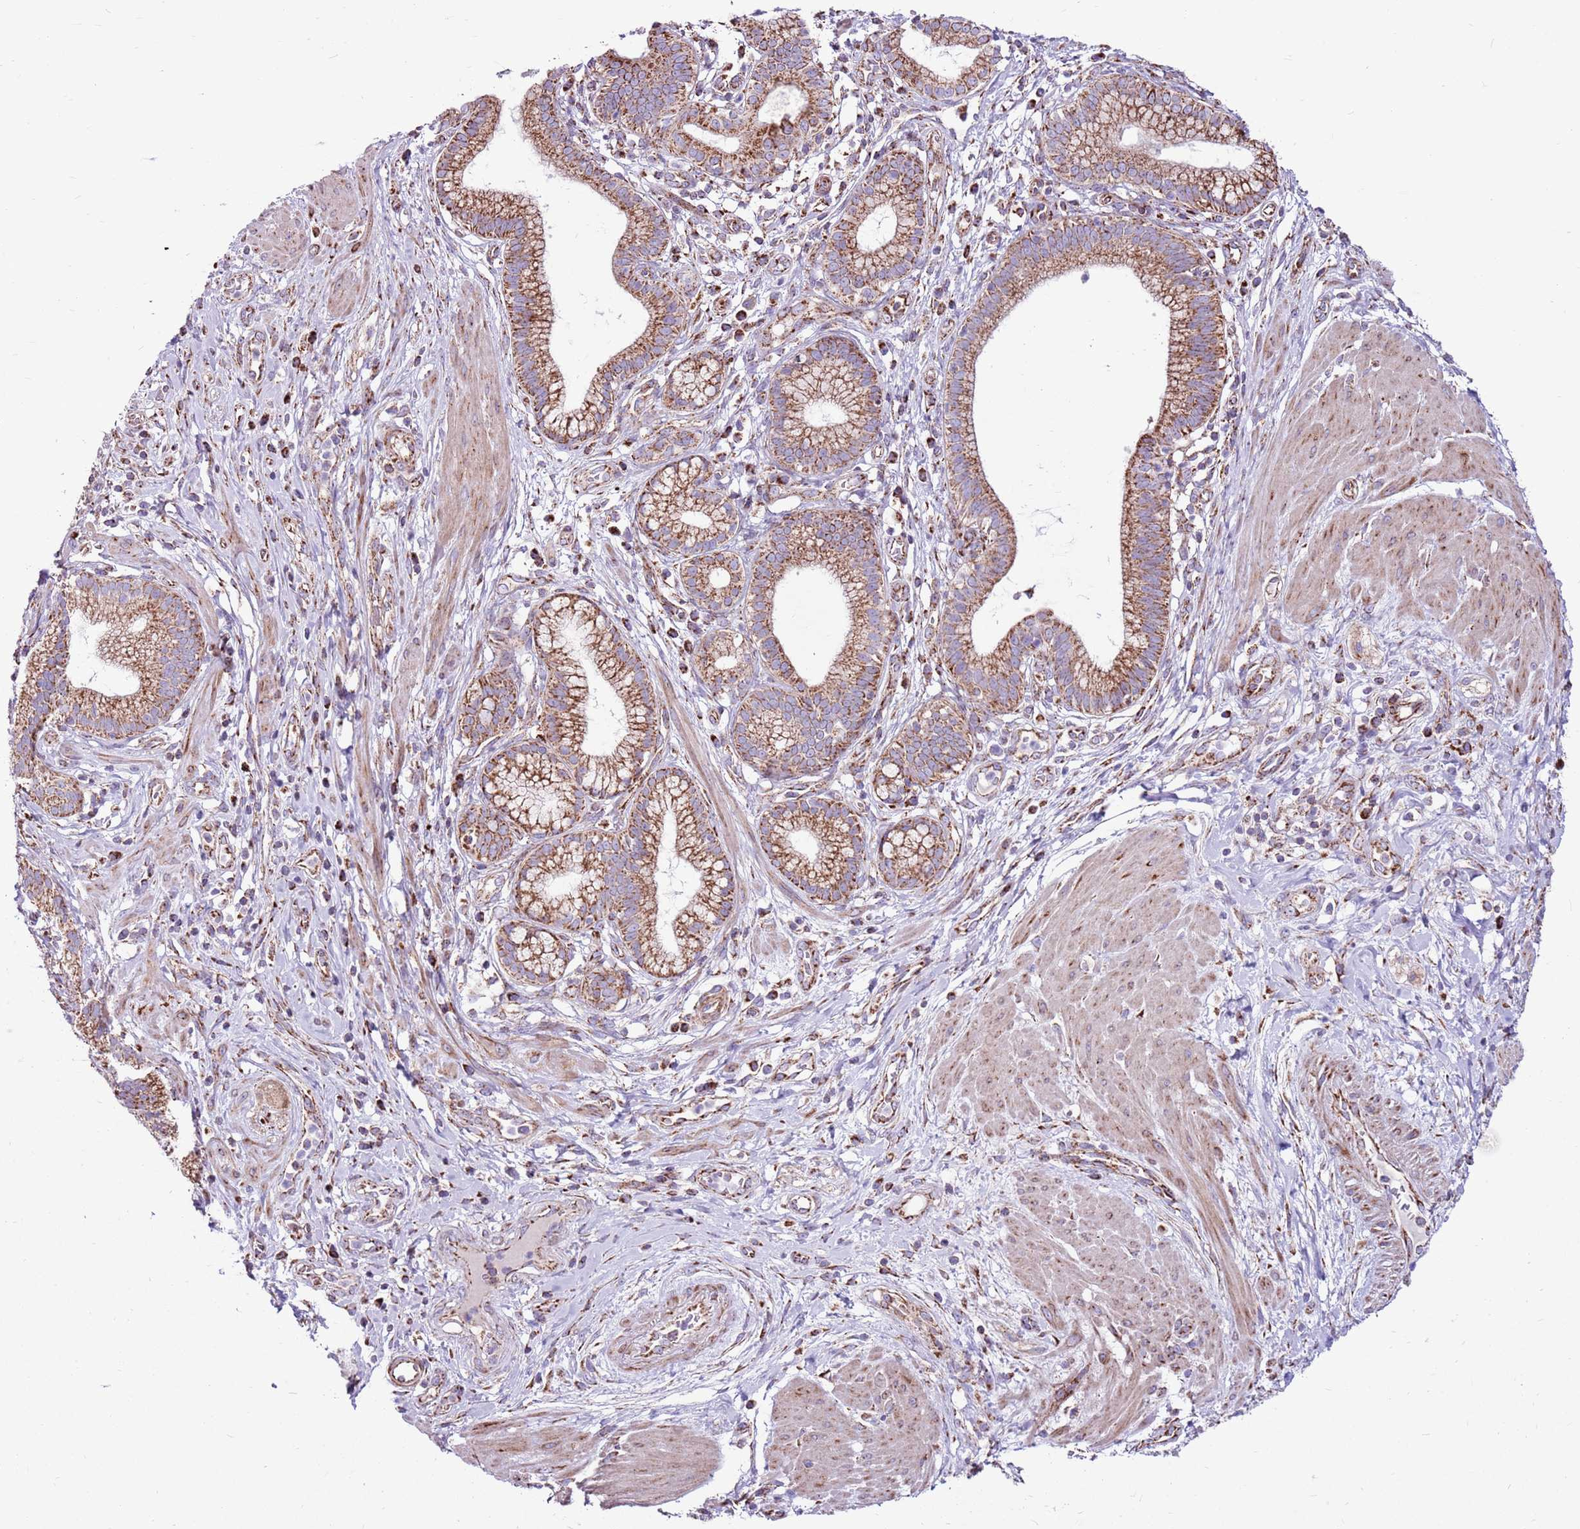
{"staining": {"intensity": "moderate", "quantity": ">75%", "location": "cytoplasmic/membranous"}, "tissue": "pancreatic cancer", "cell_type": "Tumor cells", "image_type": "cancer", "snomed": [{"axis": "morphology", "description": "Adenocarcinoma, NOS"}, {"axis": "topography", "description": "Pancreas"}], "caption": "This micrograph shows immunohistochemistry staining of human pancreatic adenocarcinoma, with medium moderate cytoplasmic/membranous expression in about >75% of tumor cells.", "gene": "HECTD4", "patient": {"sex": "male", "age": 72}}